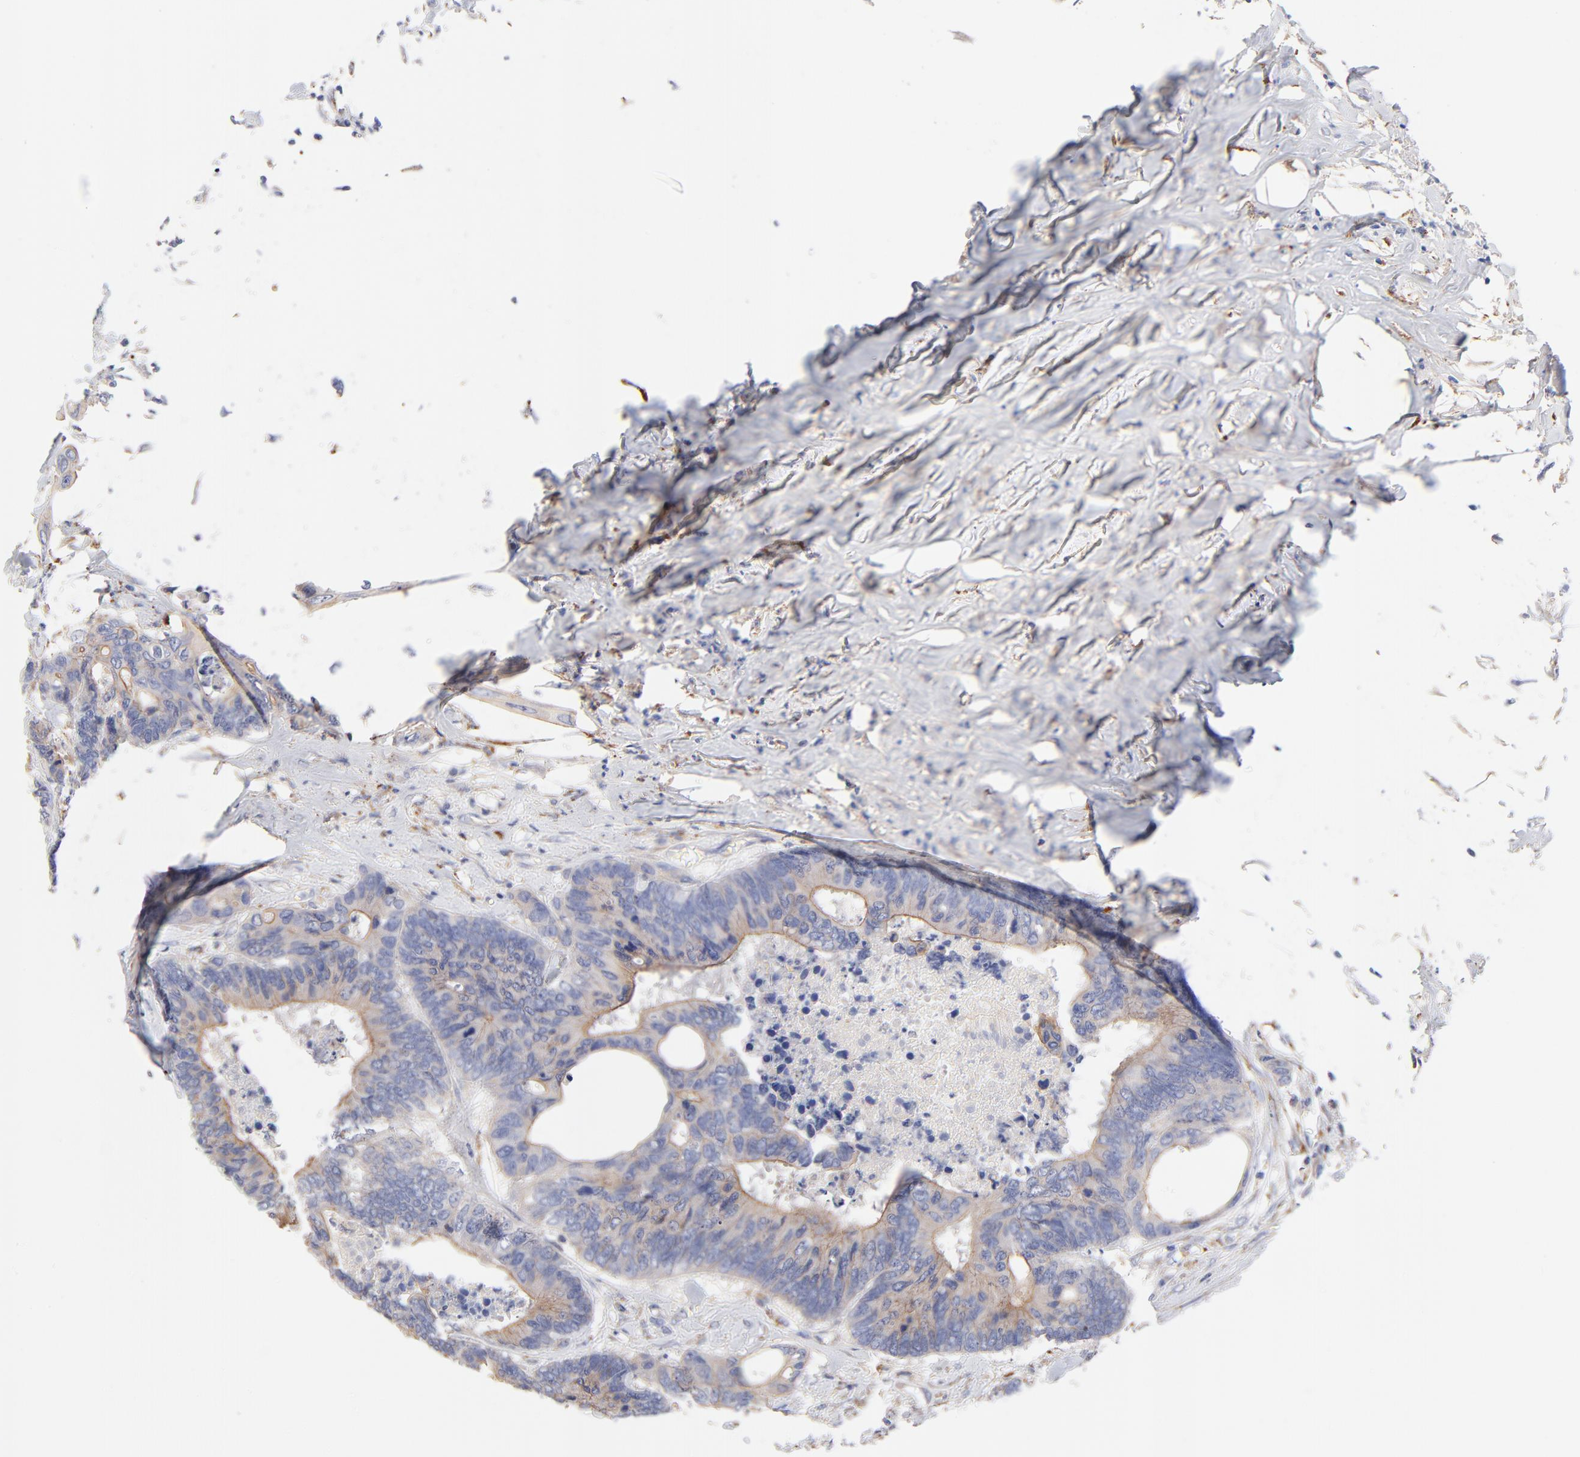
{"staining": {"intensity": "moderate", "quantity": "25%-75%", "location": "cytoplasmic/membranous"}, "tissue": "colorectal cancer", "cell_type": "Tumor cells", "image_type": "cancer", "snomed": [{"axis": "morphology", "description": "Adenocarcinoma, NOS"}, {"axis": "topography", "description": "Rectum"}], "caption": "Protein staining by IHC reveals moderate cytoplasmic/membranous expression in approximately 25%-75% of tumor cells in colorectal adenocarcinoma.", "gene": "FBXO10", "patient": {"sex": "male", "age": 55}}